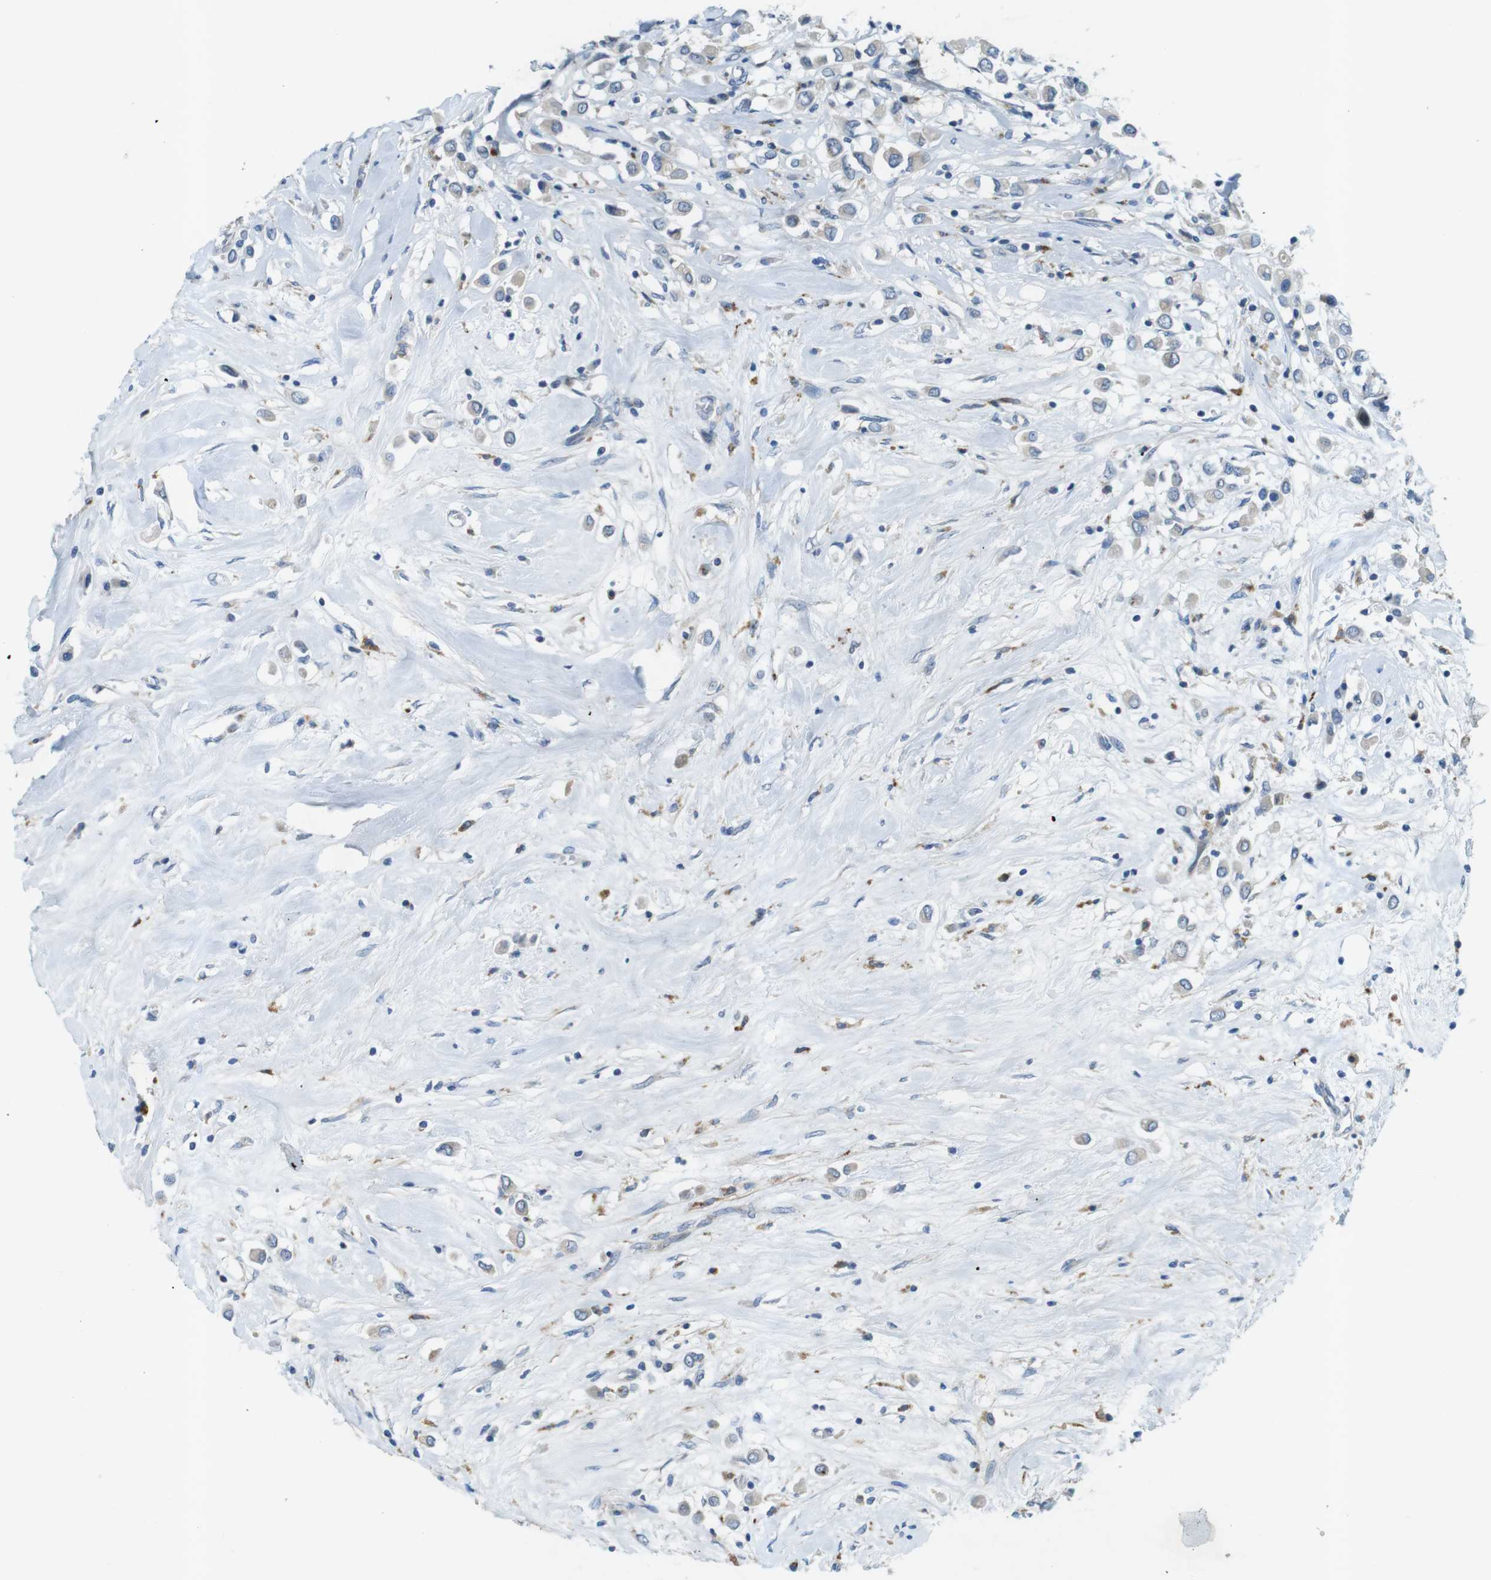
{"staining": {"intensity": "negative", "quantity": "none", "location": "none"}, "tissue": "breast cancer", "cell_type": "Tumor cells", "image_type": "cancer", "snomed": [{"axis": "morphology", "description": "Duct carcinoma"}, {"axis": "topography", "description": "Breast"}], "caption": "Immunohistochemical staining of human breast invasive ductal carcinoma exhibits no significant staining in tumor cells.", "gene": "TYW1", "patient": {"sex": "female", "age": 61}}